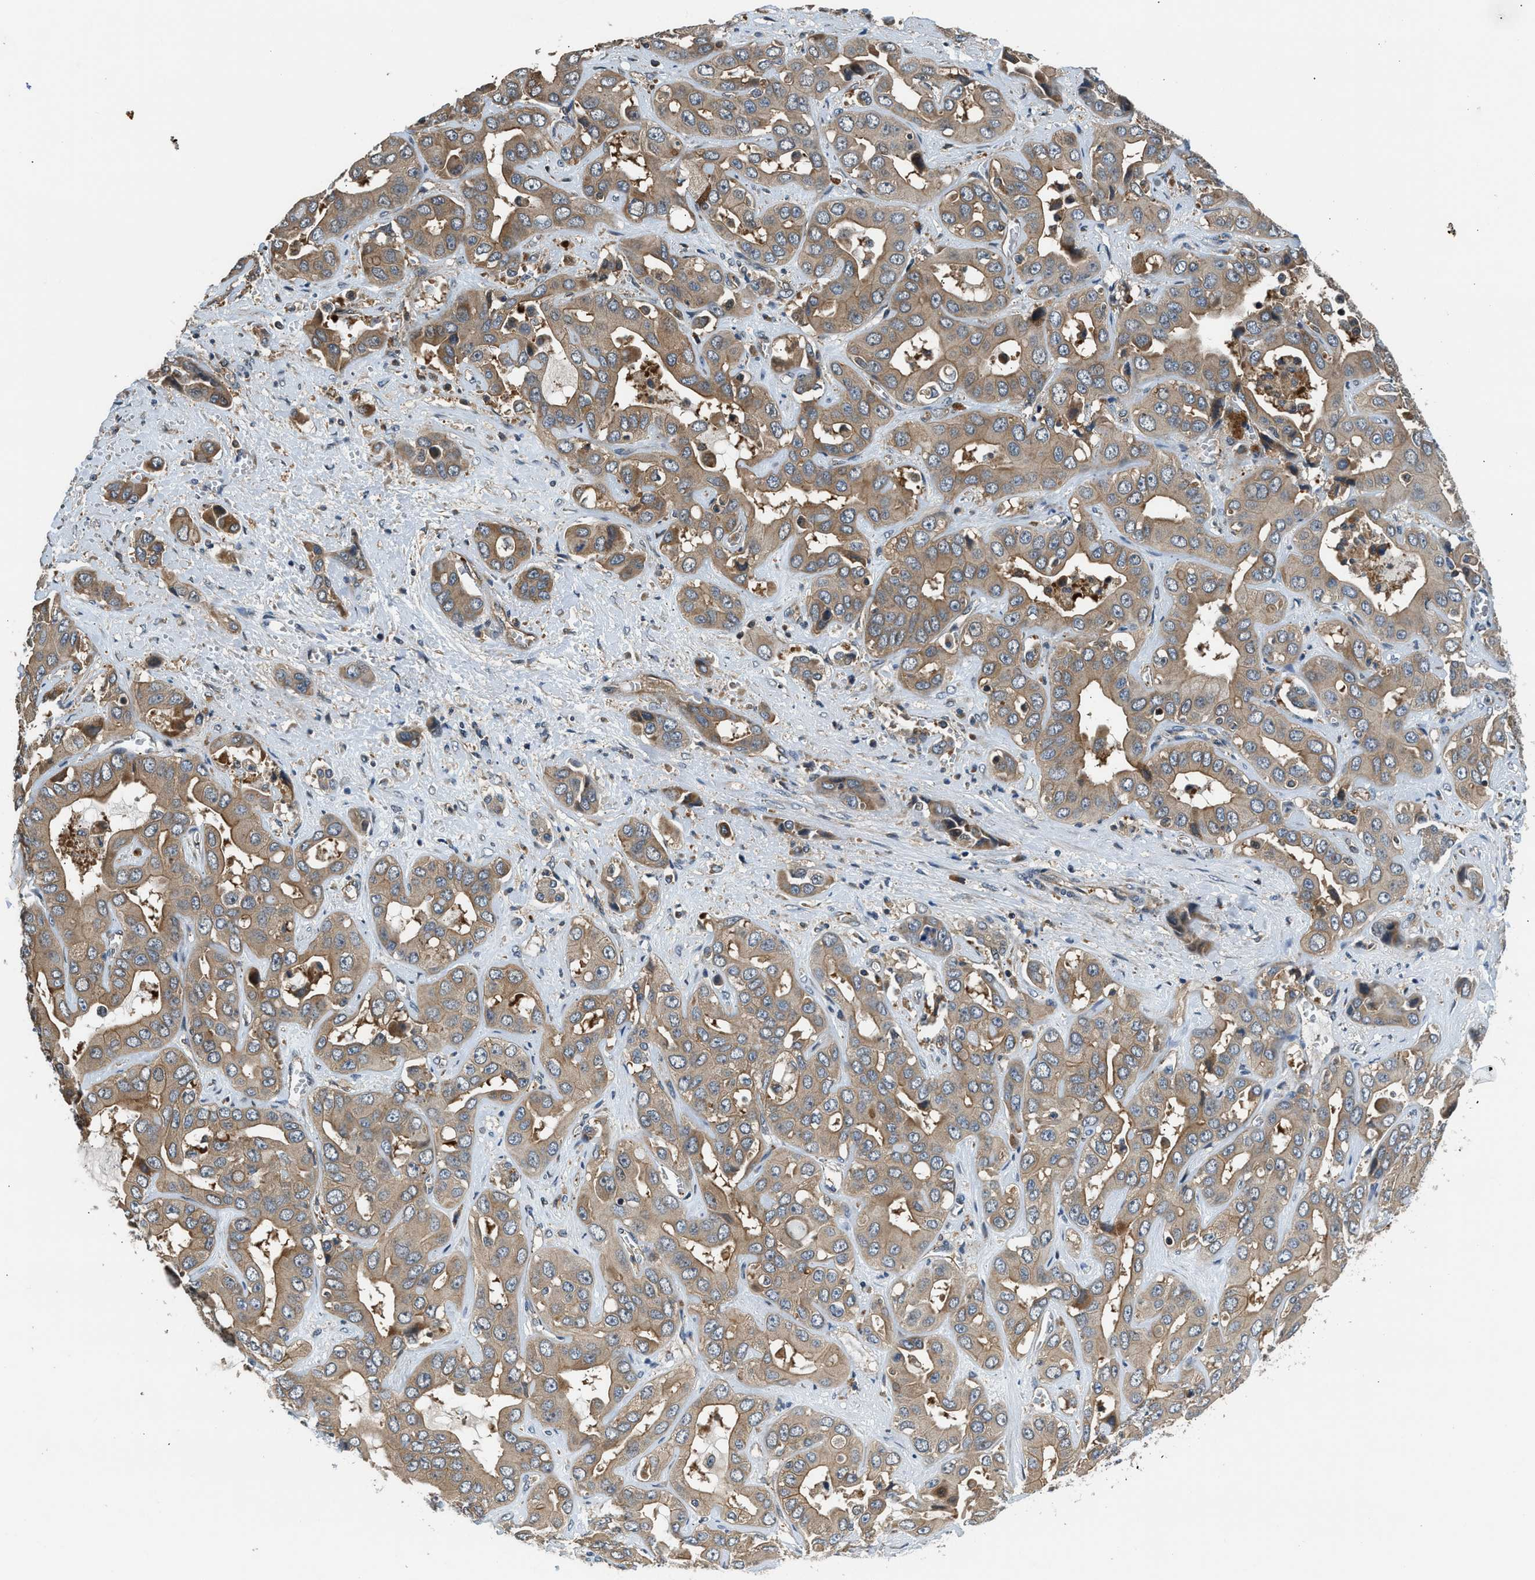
{"staining": {"intensity": "moderate", "quantity": ">75%", "location": "cytoplasmic/membranous"}, "tissue": "liver cancer", "cell_type": "Tumor cells", "image_type": "cancer", "snomed": [{"axis": "morphology", "description": "Cholangiocarcinoma"}, {"axis": "topography", "description": "Liver"}], "caption": "This is an image of immunohistochemistry staining of liver cholangiocarcinoma, which shows moderate expression in the cytoplasmic/membranous of tumor cells.", "gene": "IL3RA", "patient": {"sex": "female", "age": 52}}